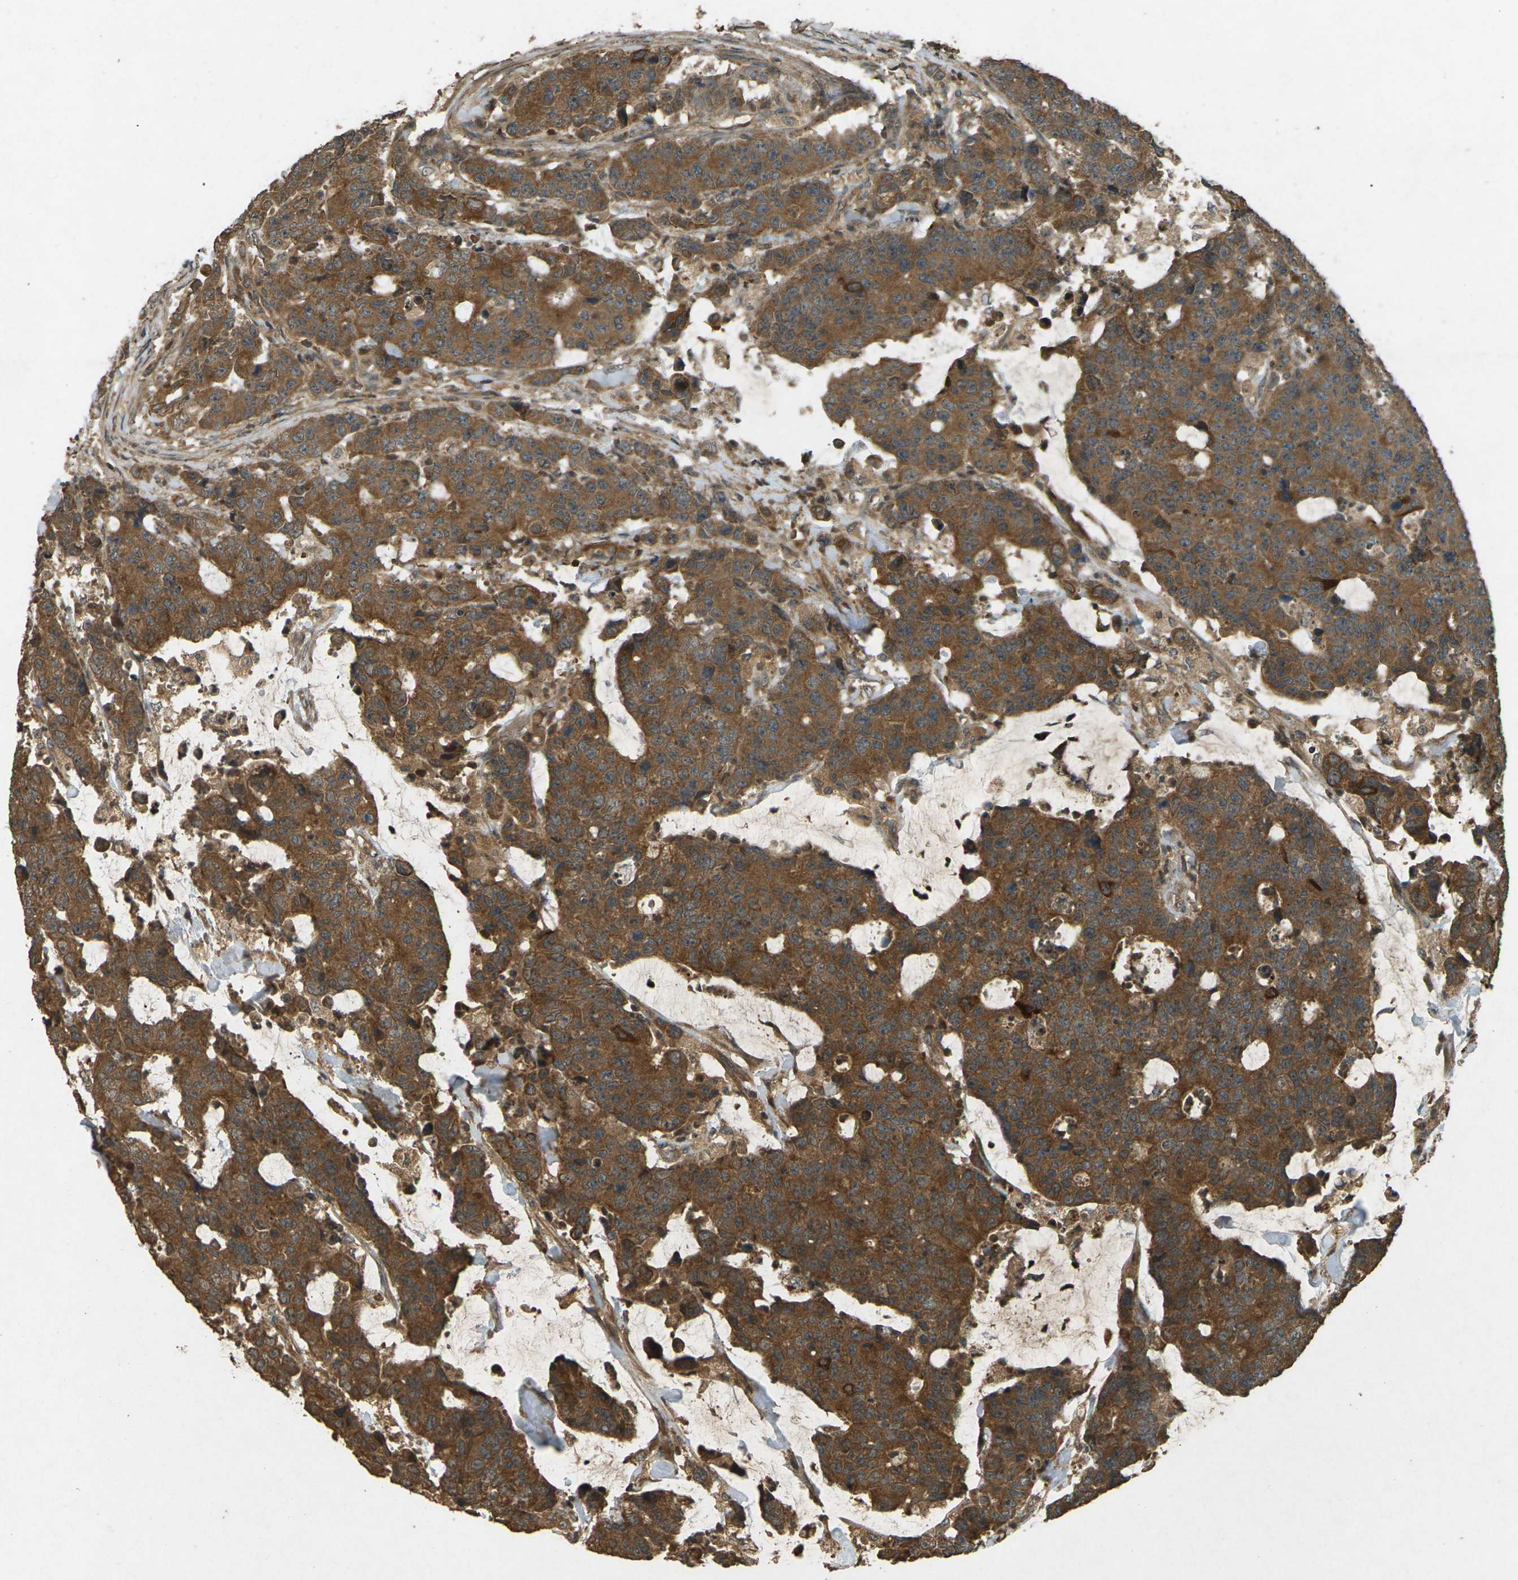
{"staining": {"intensity": "strong", "quantity": ">75%", "location": "cytoplasmic/membranous"}, "tissue": "colorectal cancer", "cell_type": "Tumor cells", "image_type": "cancer", "snomed": [{"axis": "morphology", "description": "Adenocarcinoma, NOS"}, {"axis": "topography", "description": "Colon"}], "caption": "Immunohistochemistry (IHC) micrograph of colorectal adenocarcinoma stained for a protein (brown), which demonstrates high levels of strong cytoplasmic/membranous expression in approximately >75% of tumor cells.", "gene": "TAP1", "patient": {"sex": "female", "age": 86}}